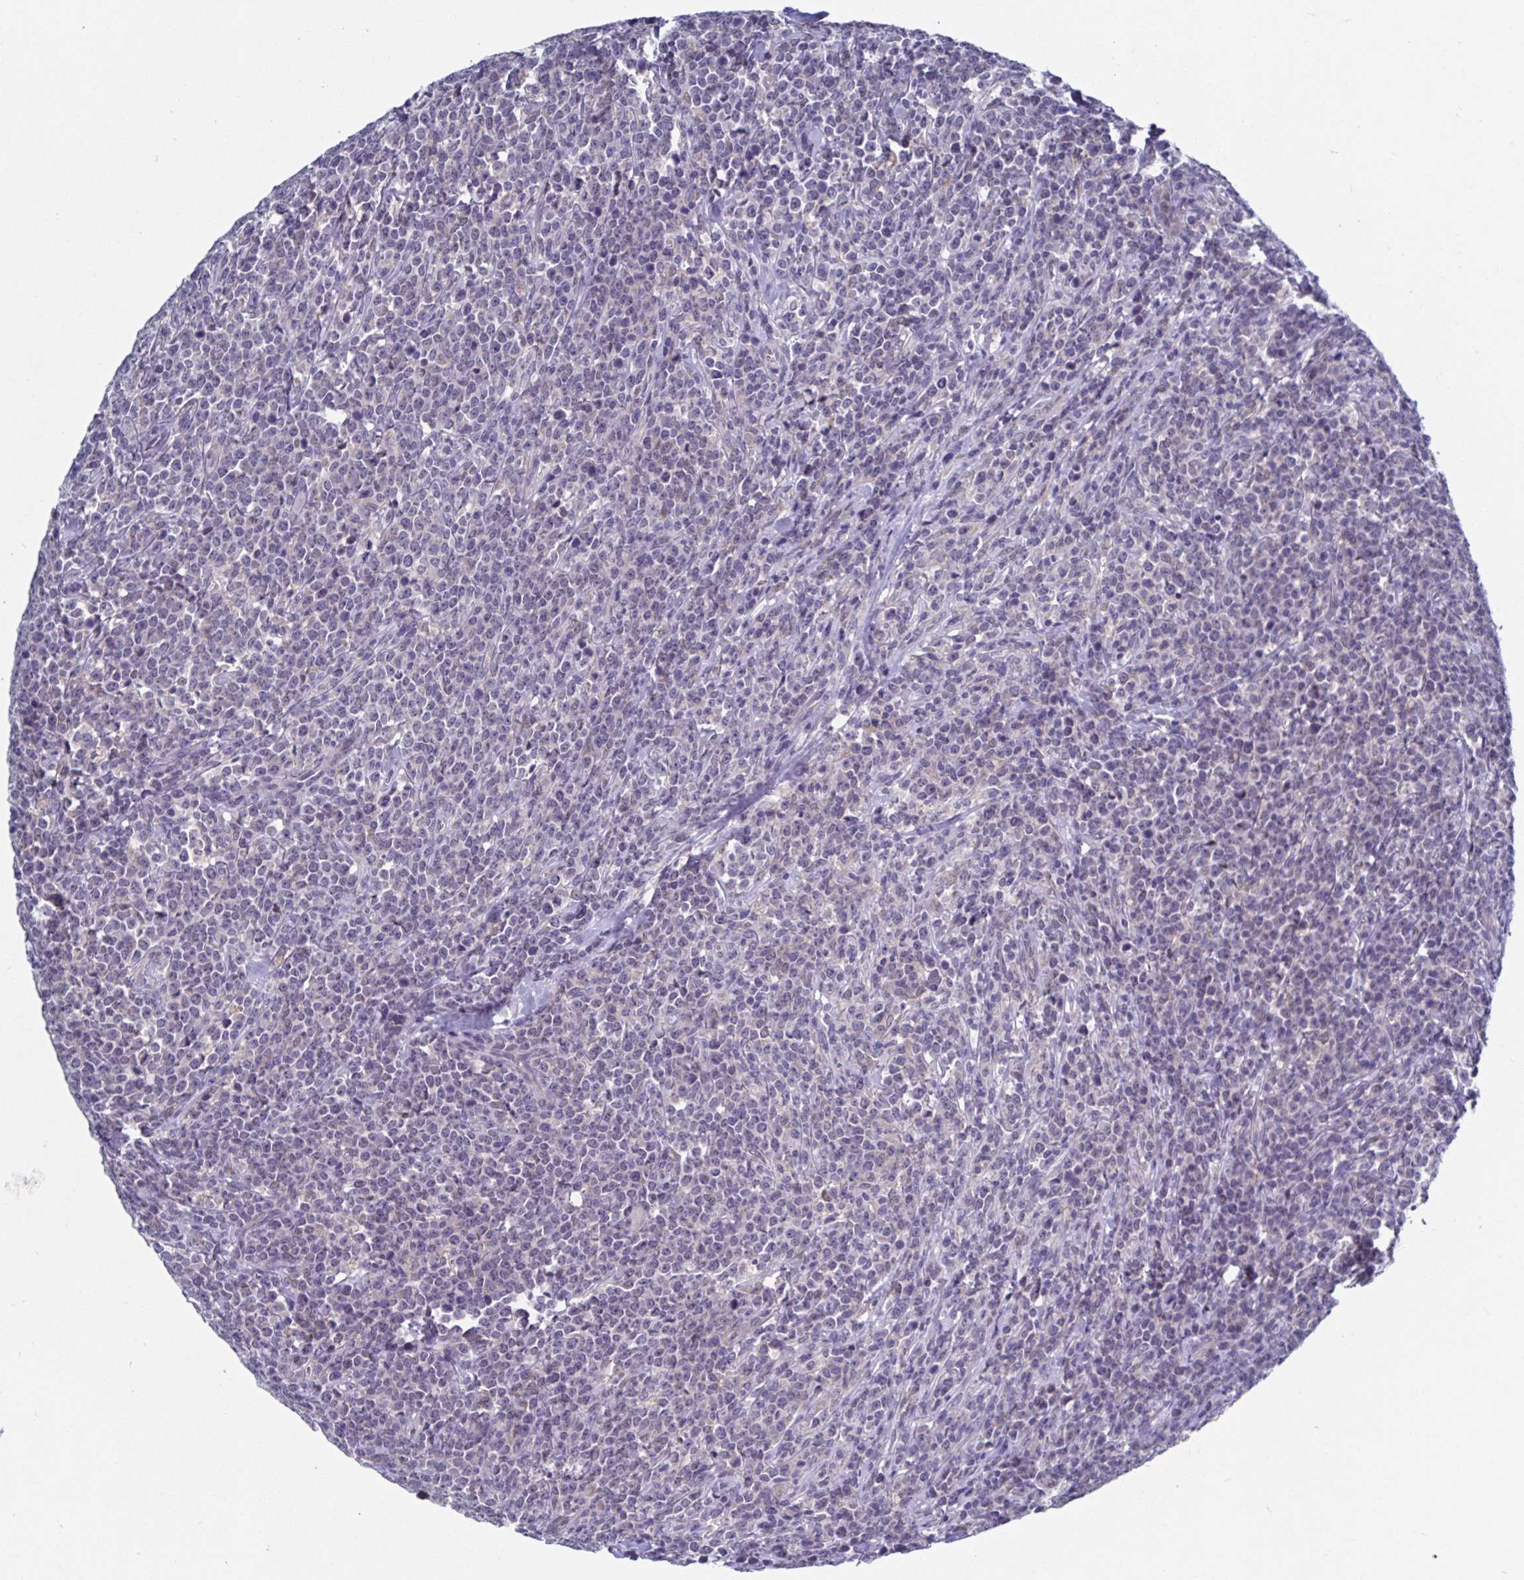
{"staining": {"intensity": "negative", "quantity": "none", "location": "none"}, "tissue": "lymphoma", "cell_type": "Tumor cells", "image_type": "cancer", "snomed": [{"axis": "morphology", "description": "Malignant lymphoma, non-Hodgkin's type, High grade"}, {"axis": "topography", "description": "Small intestine"}], "caption": "Immunohistochemical staining of high-grade malignant lymphoma, non-Hodgkin's type shows no significant staining in tumor cells.", "gene": "ZIK1", "patient": {"sex": "female", "age": 56}}